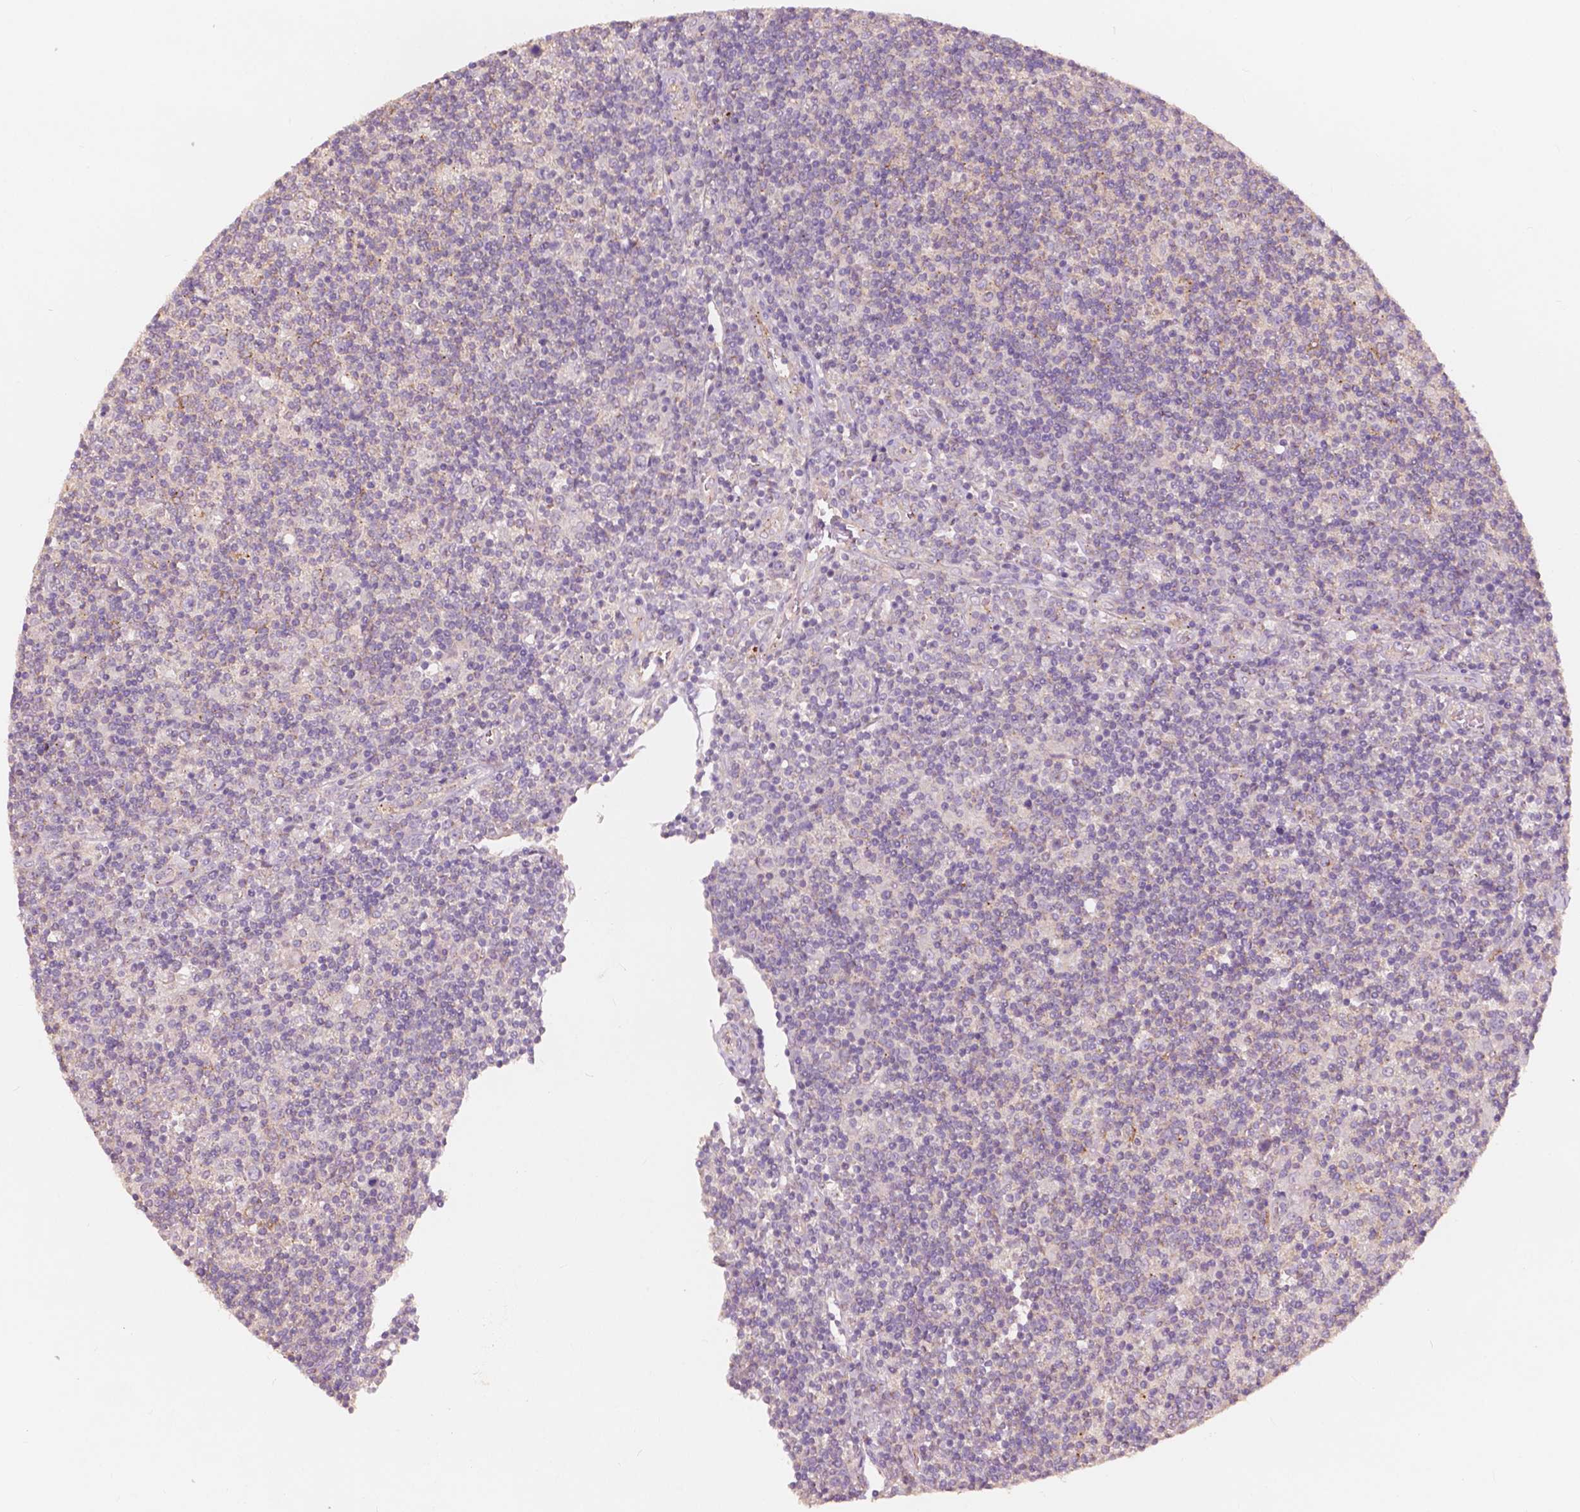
{"staining": {"intensity": "moderate", "quantity": "<25%", "location": "cytoplasmic/membranous"}, "tissue": "lymphoma", "cell_type": "Tumor cells", "image_type": "cancer", "snomed": [{"axis": "morphology", "description": "Hodgkin's disease, NOS"}, {"axis": "topography", "description": "Lymph node"}], "caption": "Tumor cells exhibit moderate cytoplasmic/membranous positivity in about <25% of cells in Hodgkin's disease.", "gene": "CHPT1", "patient": {"sex": "male", "age": 40}}